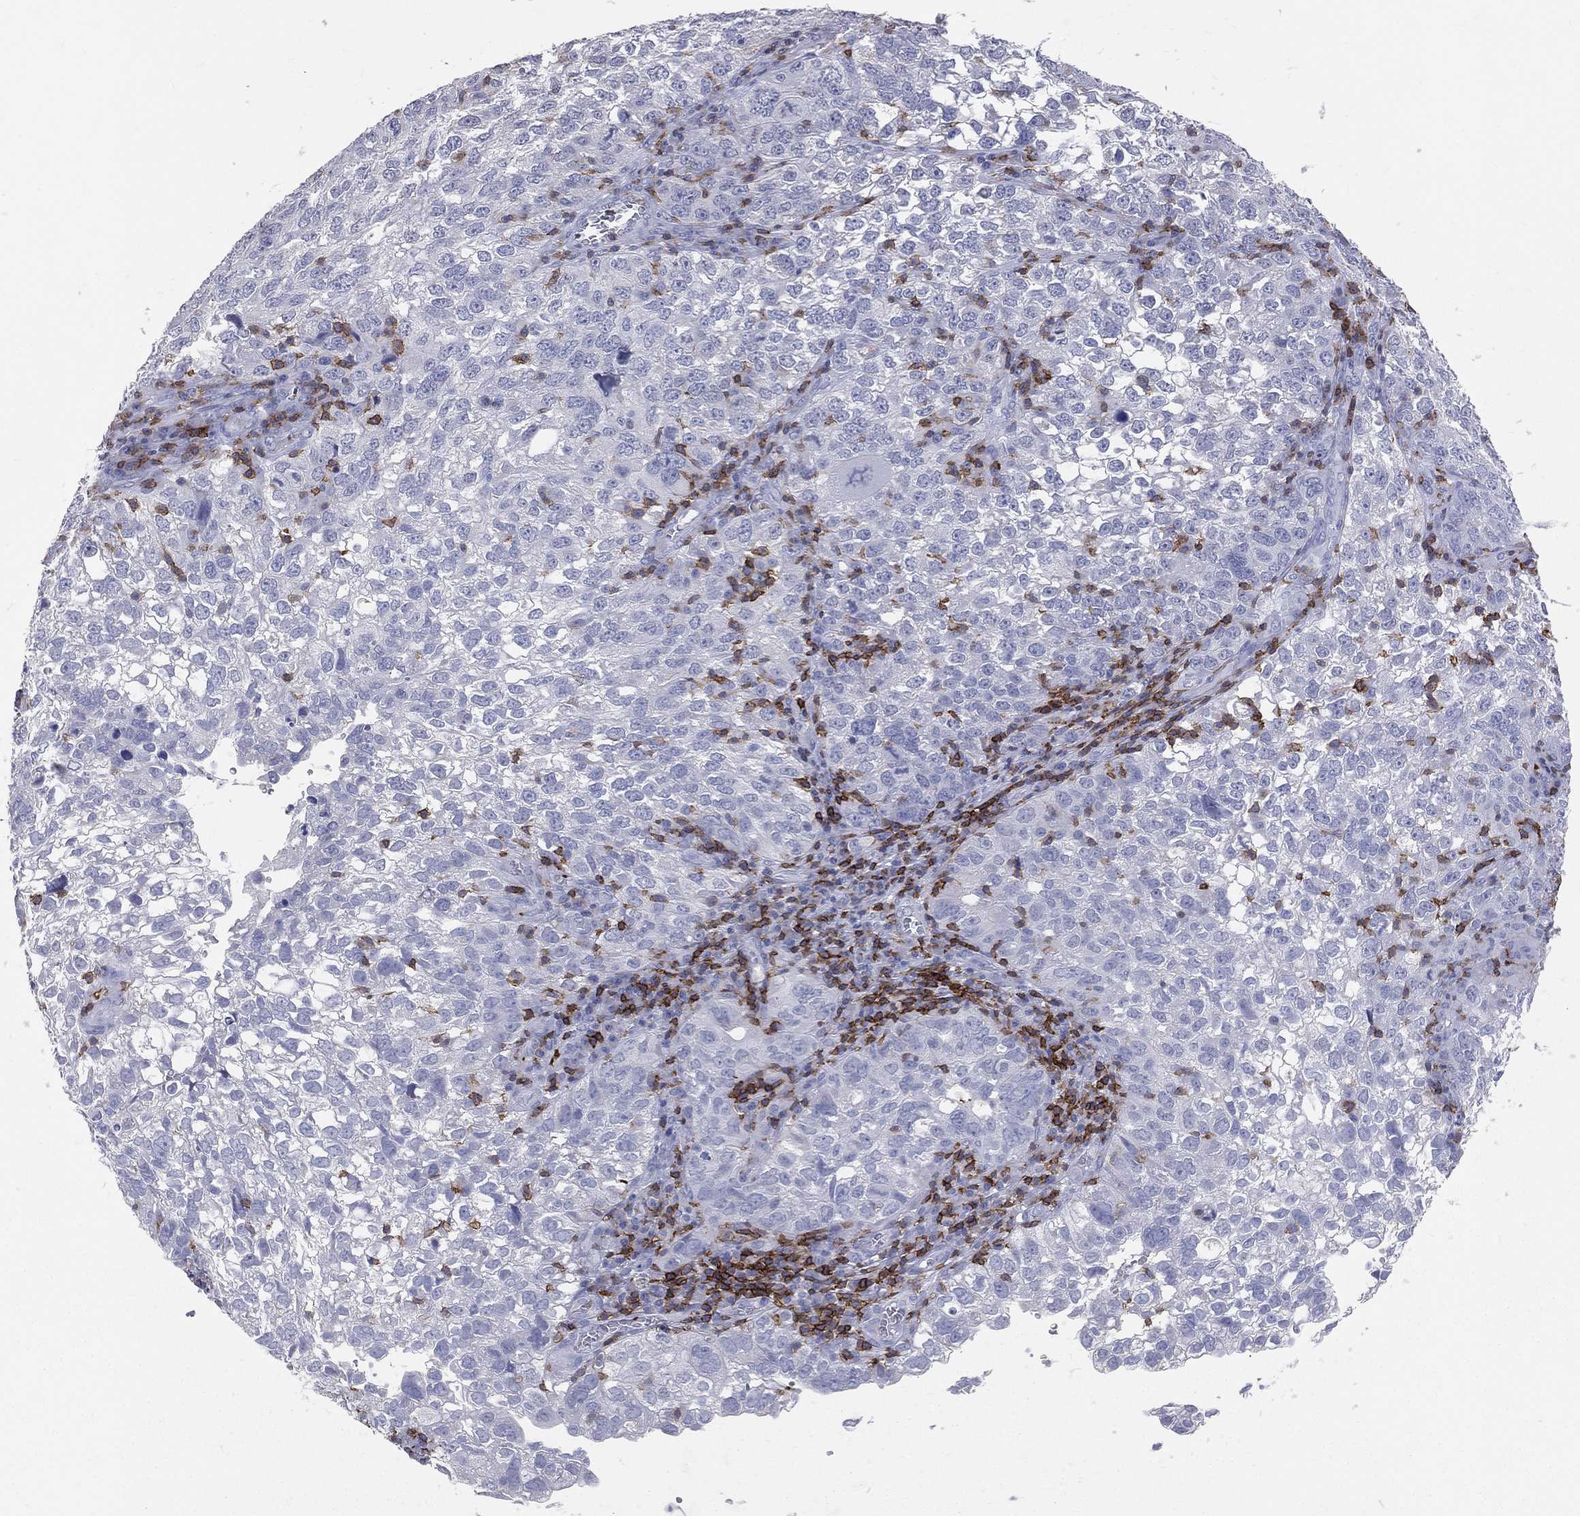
{"staining": {"intensity": "negative", "quantity": "none", "location": "none"}, "tissue": "cervical cancer", "cell_type": "Tumor cells", "image_type": "cancer", "snomed": [{"axis": "morphology", "description": "Squamous cell carcinoma, NOS"}, {"axis": "topography", "description": "Cervix"}], "caption": "Histopathology image shows no protein positivity in tumor cells of cervical squamous cell carcinoma tissue.", "gene": "LAT", "patient": {"sex": "female", "age": 55}}